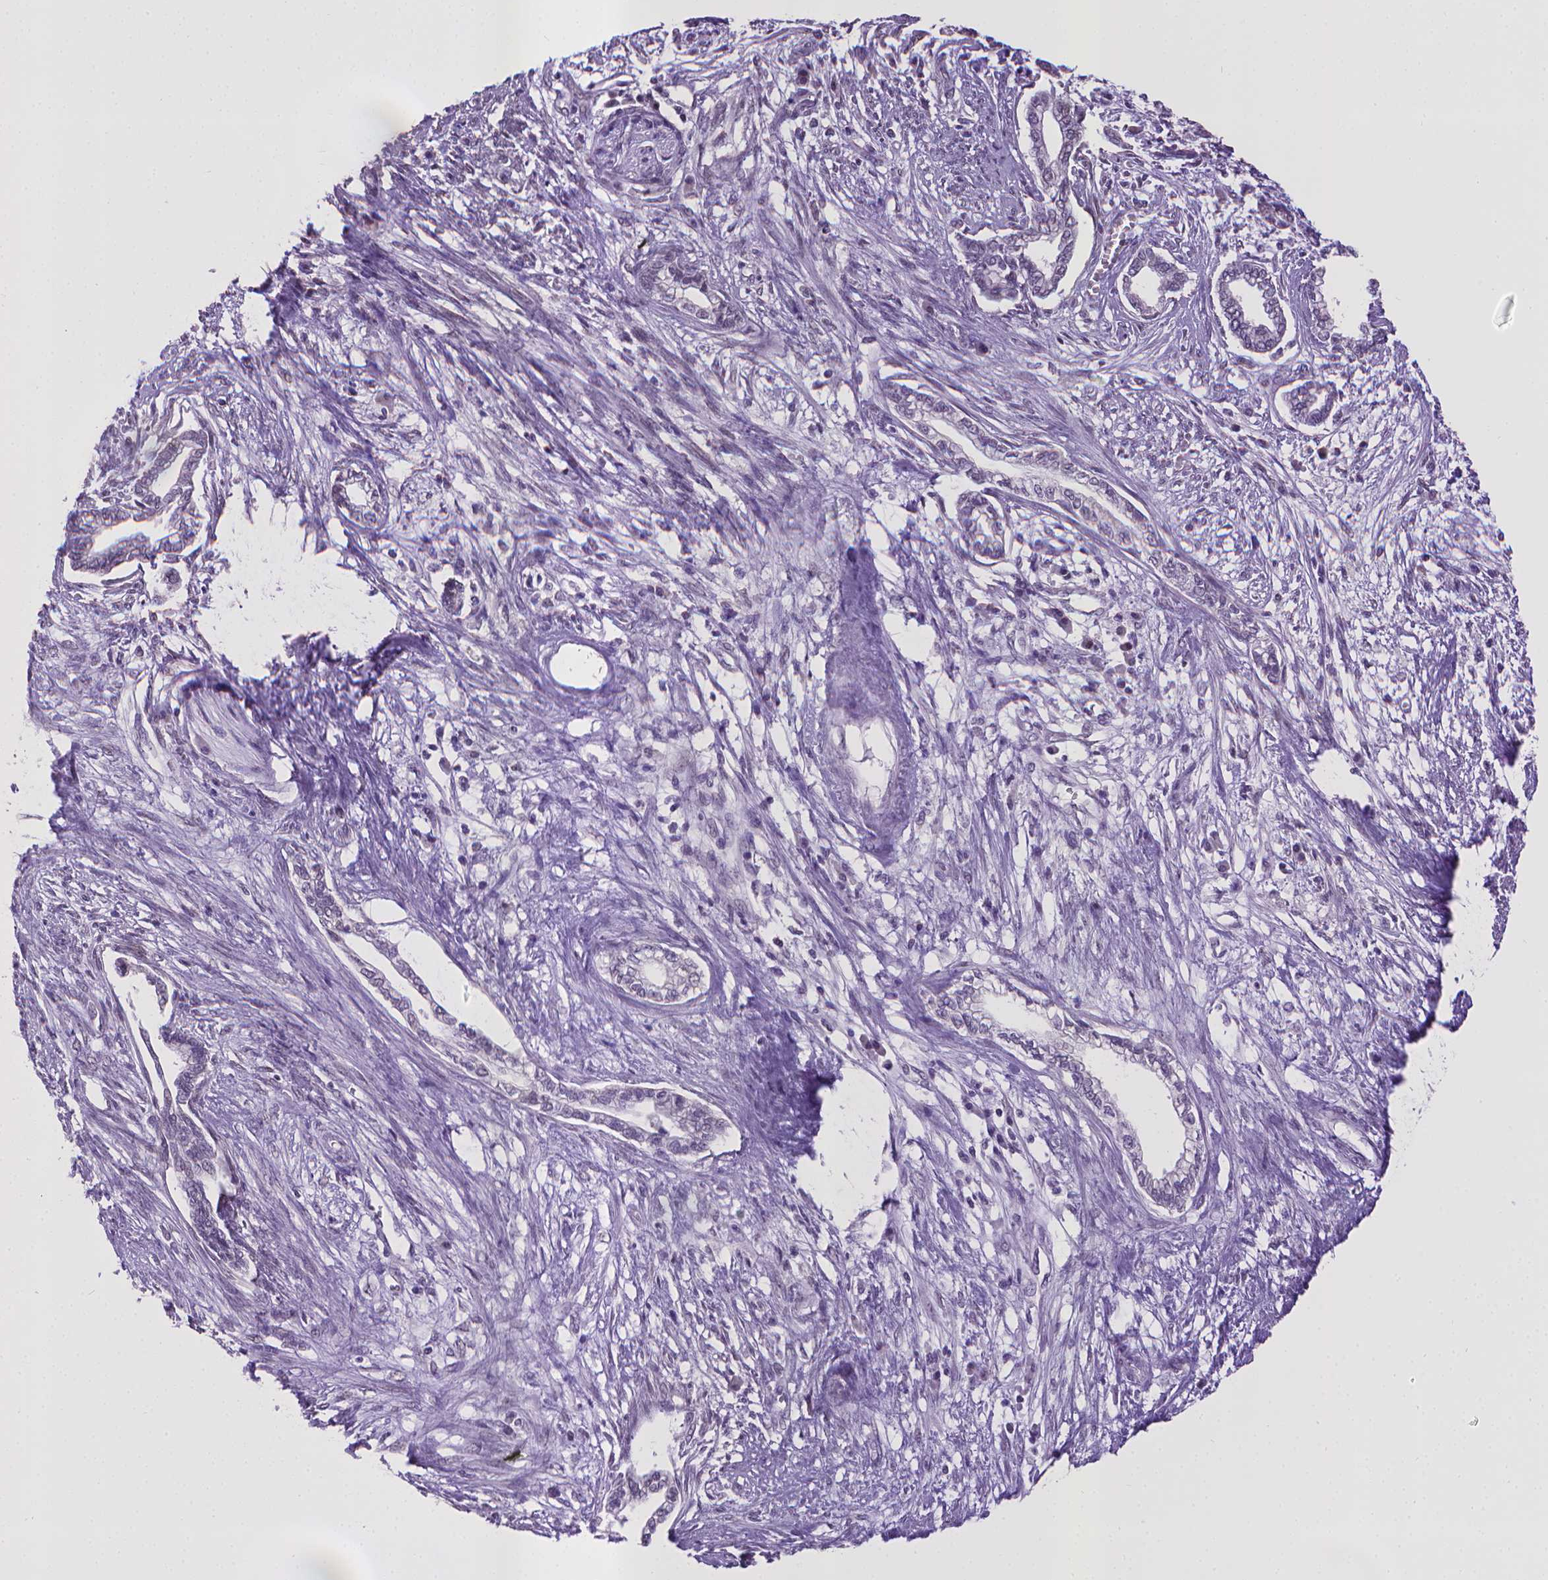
{"staining": {"intensity": "negative", "quantity": "none", "location": "none"}, "tissue": "cervical cancer", "cell_type": "Tumor cells", "image_type": "cancer", "snomed": [{"axis": "morphology", "description": "Adenocarcinoma, NOS"}, {"axis": "topography", "description": "Cervix"}], "caption": "This is an IHC histopathology image of cervical cancer (adenocarcinoma). There is no expression in tumor cells.", "gene": "KMO", "patient": {"sex": "female", "age": 62}}